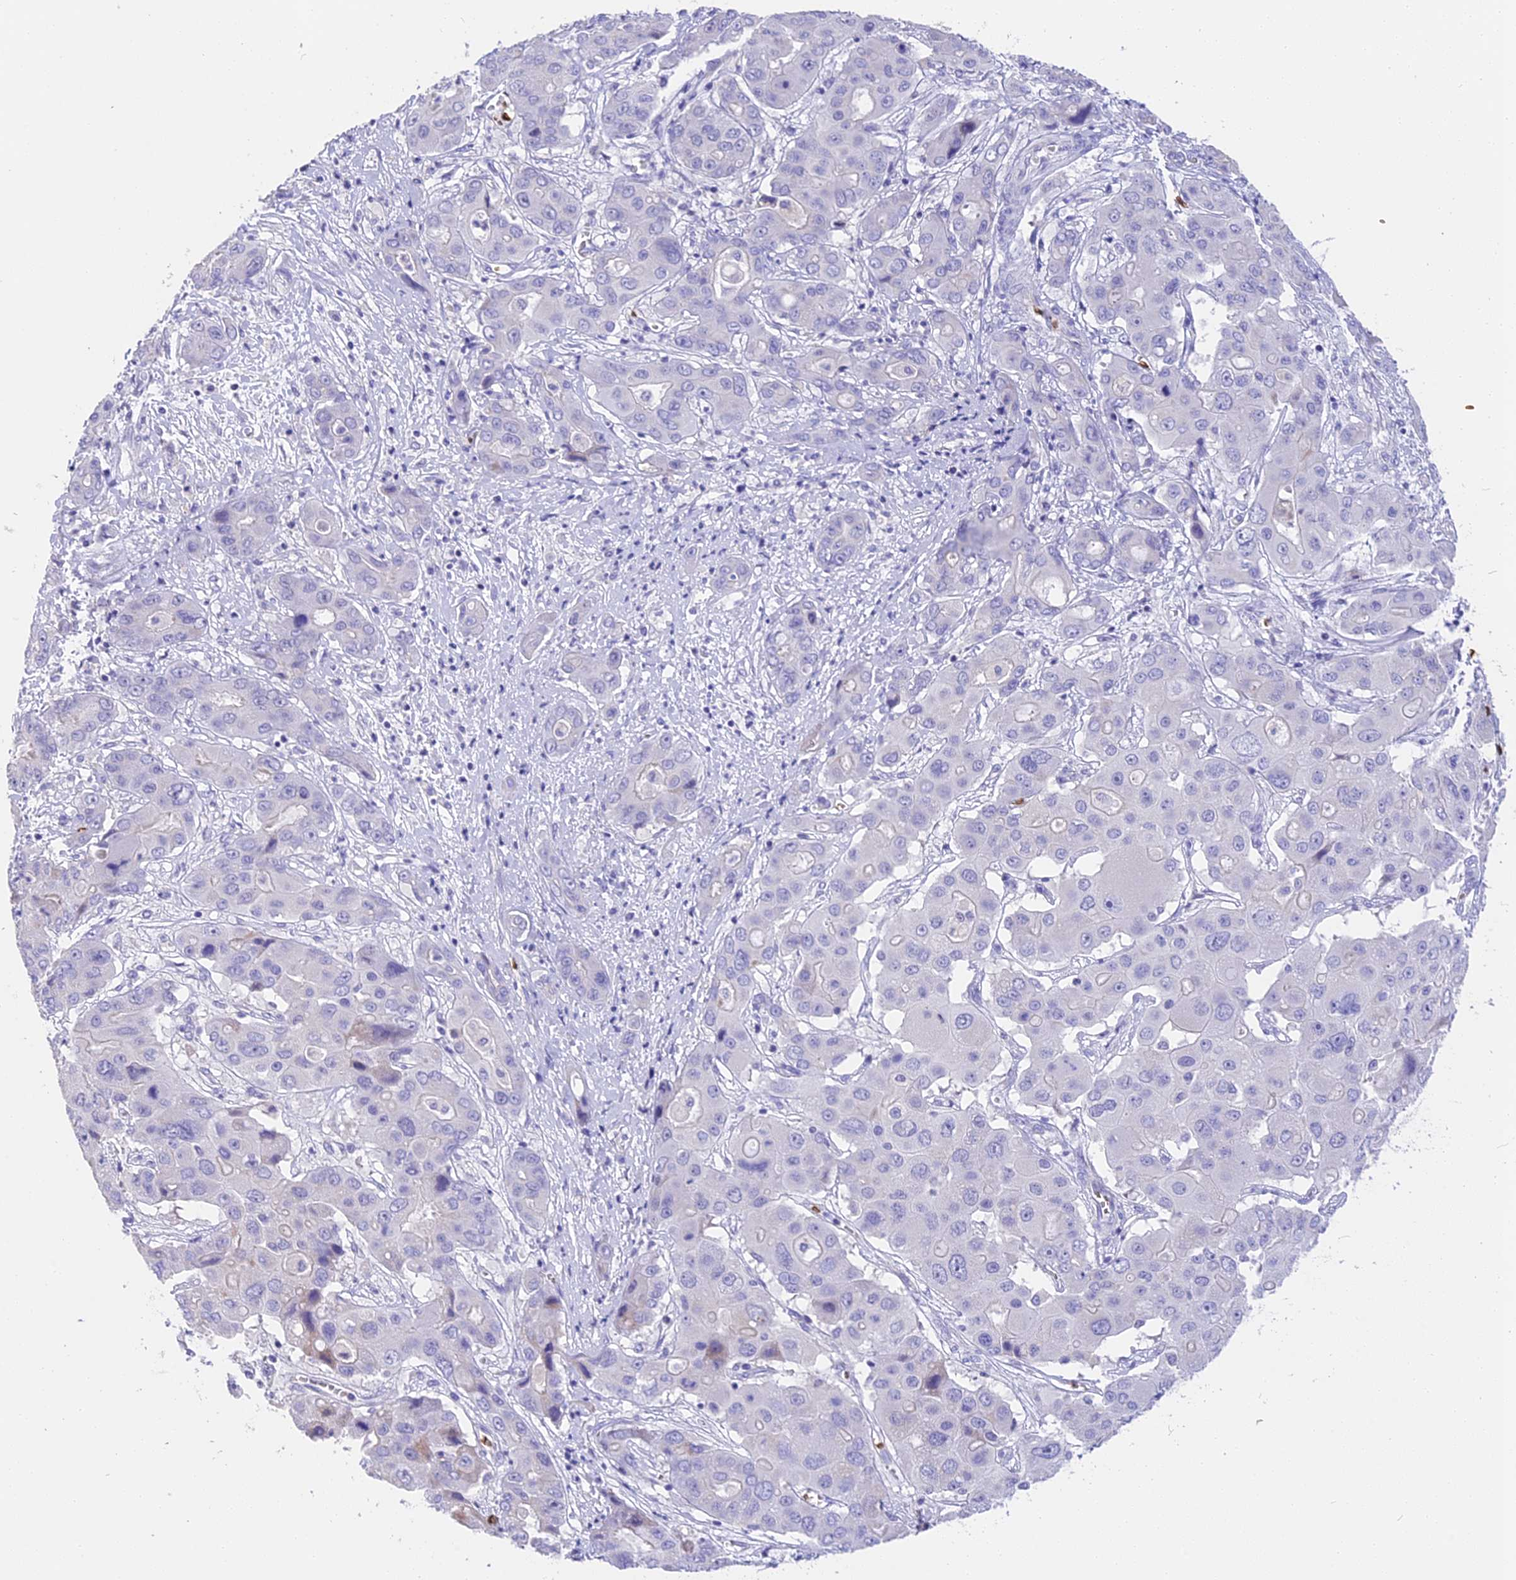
{"staining": {"intensity": "negative", "quantity": "none", "location": "none"}, "tissue": "liver cancer", "cell_type": "Tumor cells", "image_type": "cancer", "snomed": [{"axis": "morphology", "description": "Cholangiocarcinoma"}, {"axis": "topography", "description": "Liver"}], "caption": "IHC micrograph of neoplastic tissue: human liver cancer stained with DAB (3,3'-diaminobenzidine) demonstrates no significant protein positivity in tumor cells.", "gene": "TNNC2", "patient": {"sex": "male", "age": 67}}